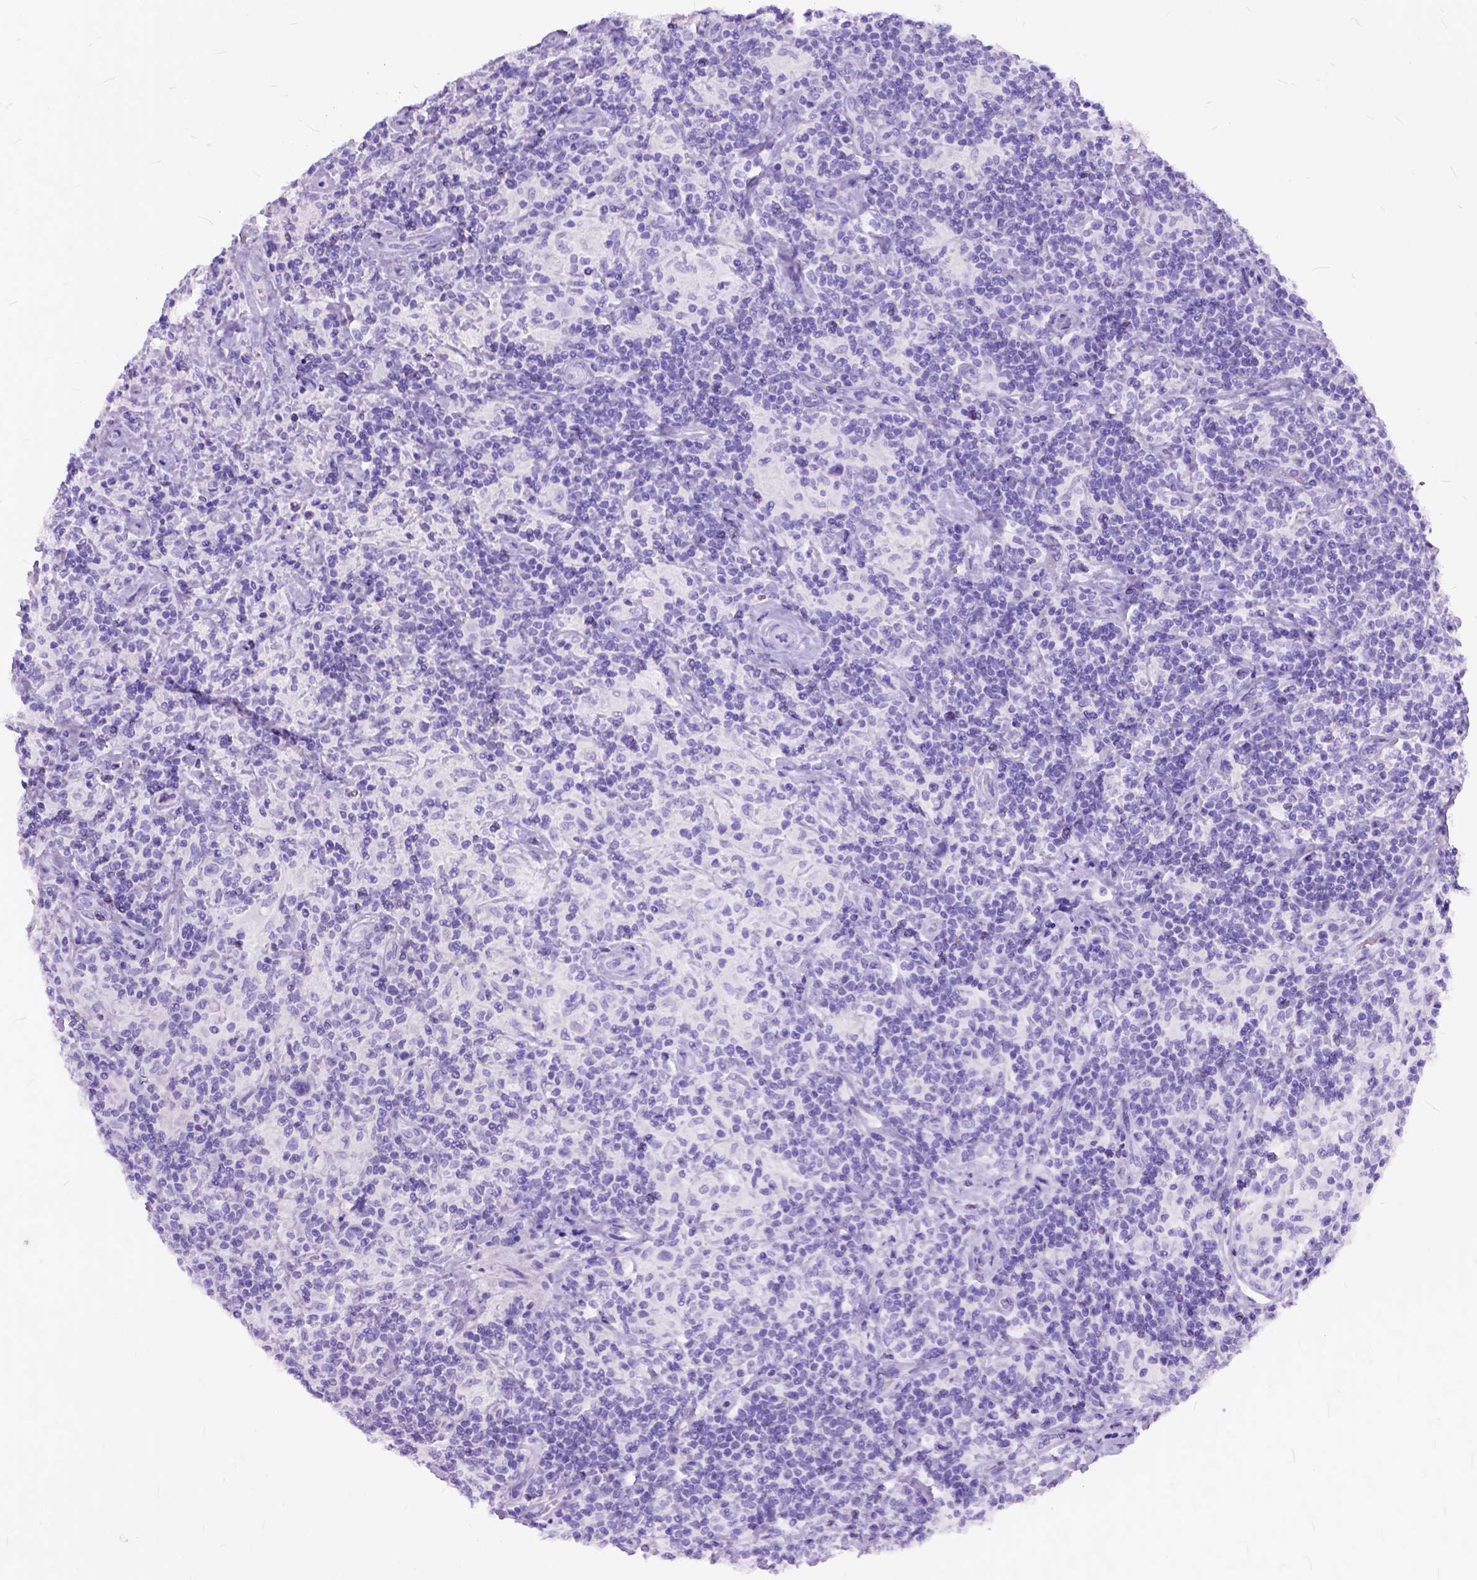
{"staining": {"intensity": "negative", "quantity": "none", "location": "none"}, "tissue": "lymphoma", "cell_type": "Tumor cells", "image_type": "cancer", "snomed": [{"axis": "morphology", "description": "Hodgkin's disease, NOS"}, {"axis": "topography", "description": "Lymph node"}], "caption": "Lymphoma stained for a protein using immunohistochemistry (IHC) reveals no staining tumor cells.", "gene": "C1QTNF3", "patient": {"sex": "male", "age": 70}}